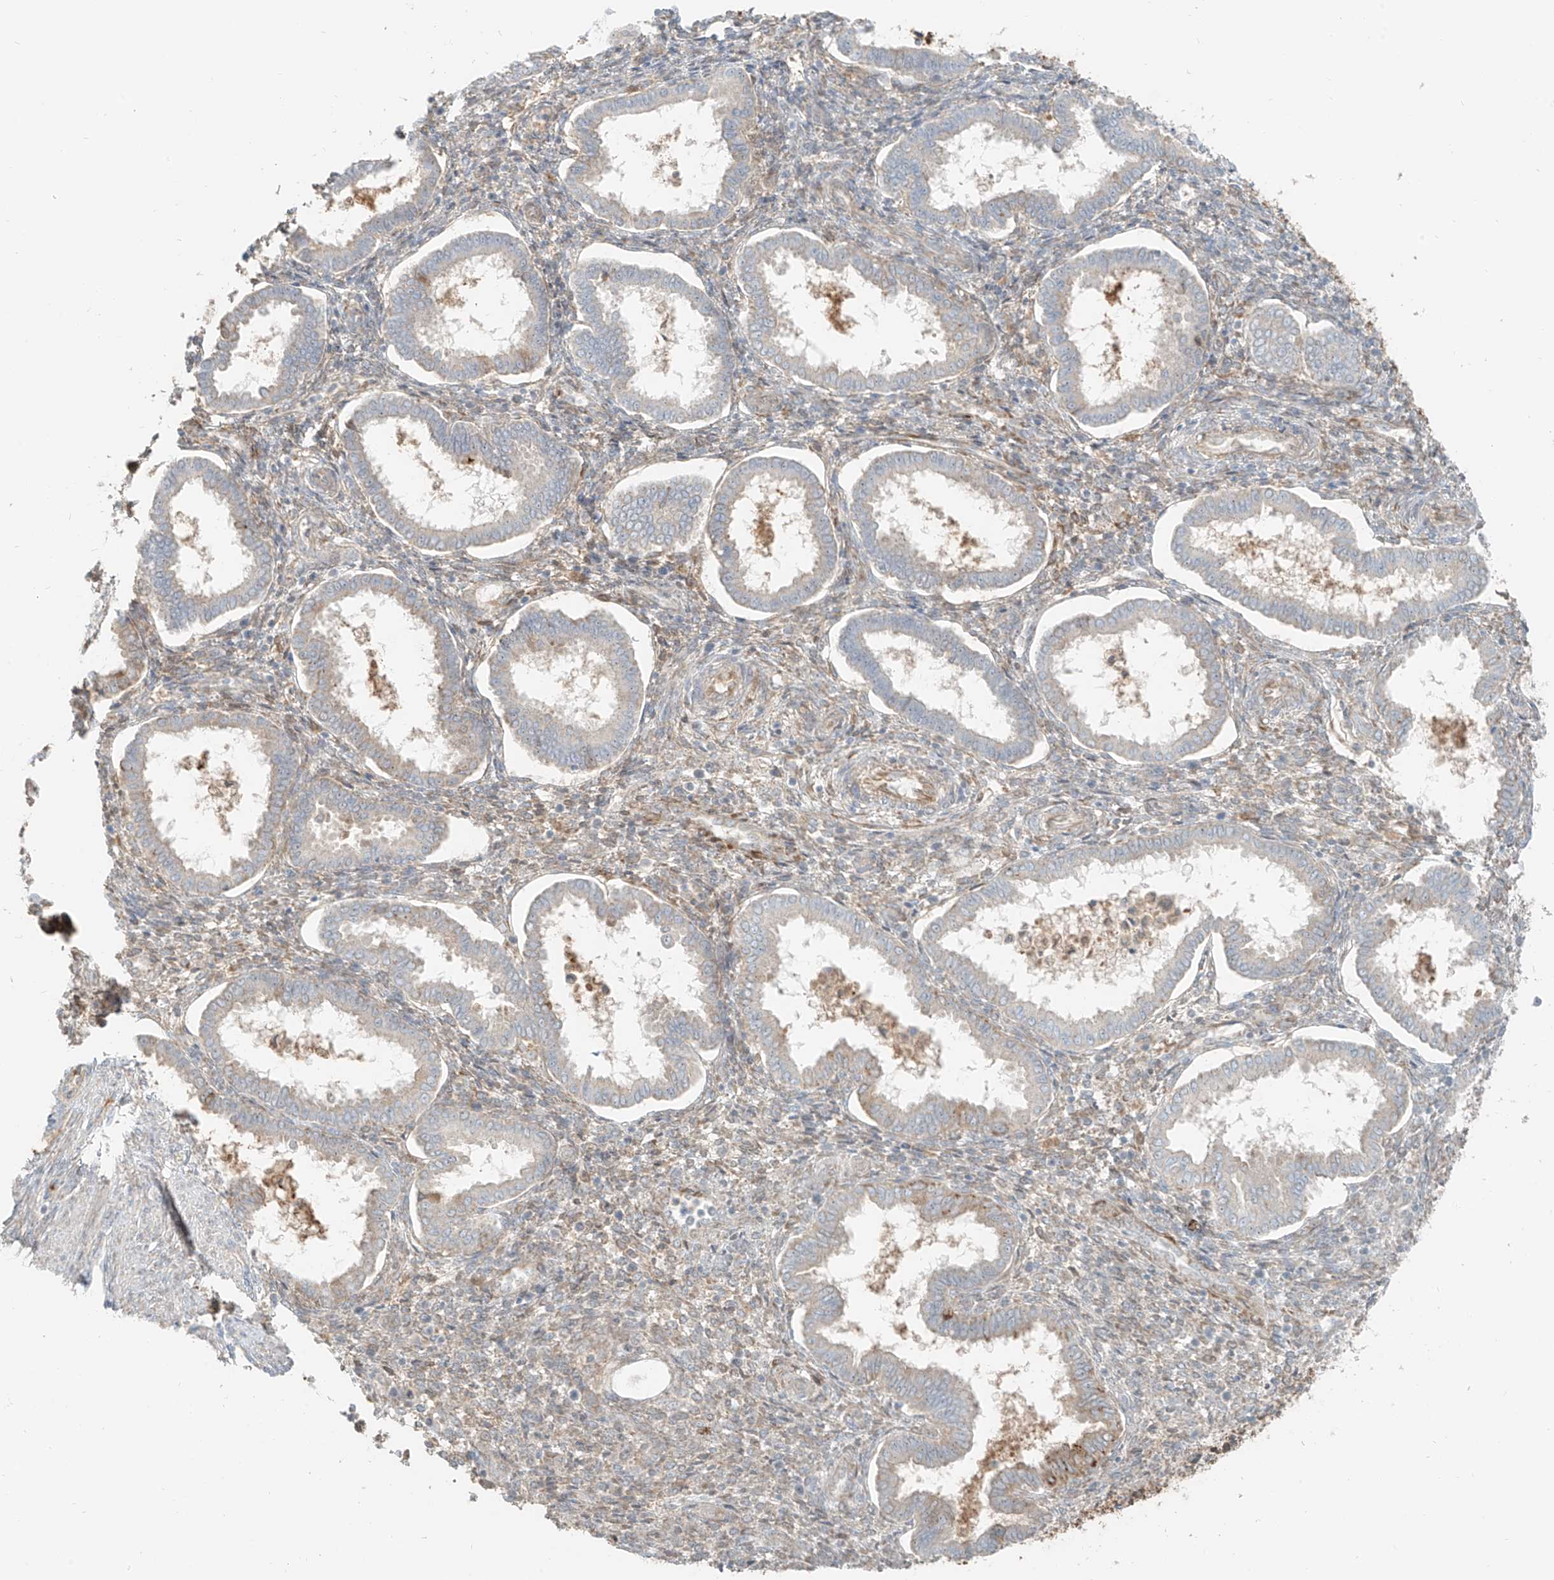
{"staining": {"intensity": "weak", "quantity": "<25%", "location": "cytoplasmic/membranous"}, "tissue": "endometrium", "cell_type": "Cells in endometrial stroma", "image_type": "normal", "snomed": [{"axis": "morphology", "description": "Normal tissue, NOS"}, {"axis": "topography", "description": "Endometrium"}], "caption": "The immunohistochemistry (IHC) photomicrograph has no significant staining in cells in endometrial stroma of endometrium. (Immunohistochemistry, brightfield microscopy, high magnification).", "gene": "FSTL1", "patient": {"sex": "female", "age": 24}}